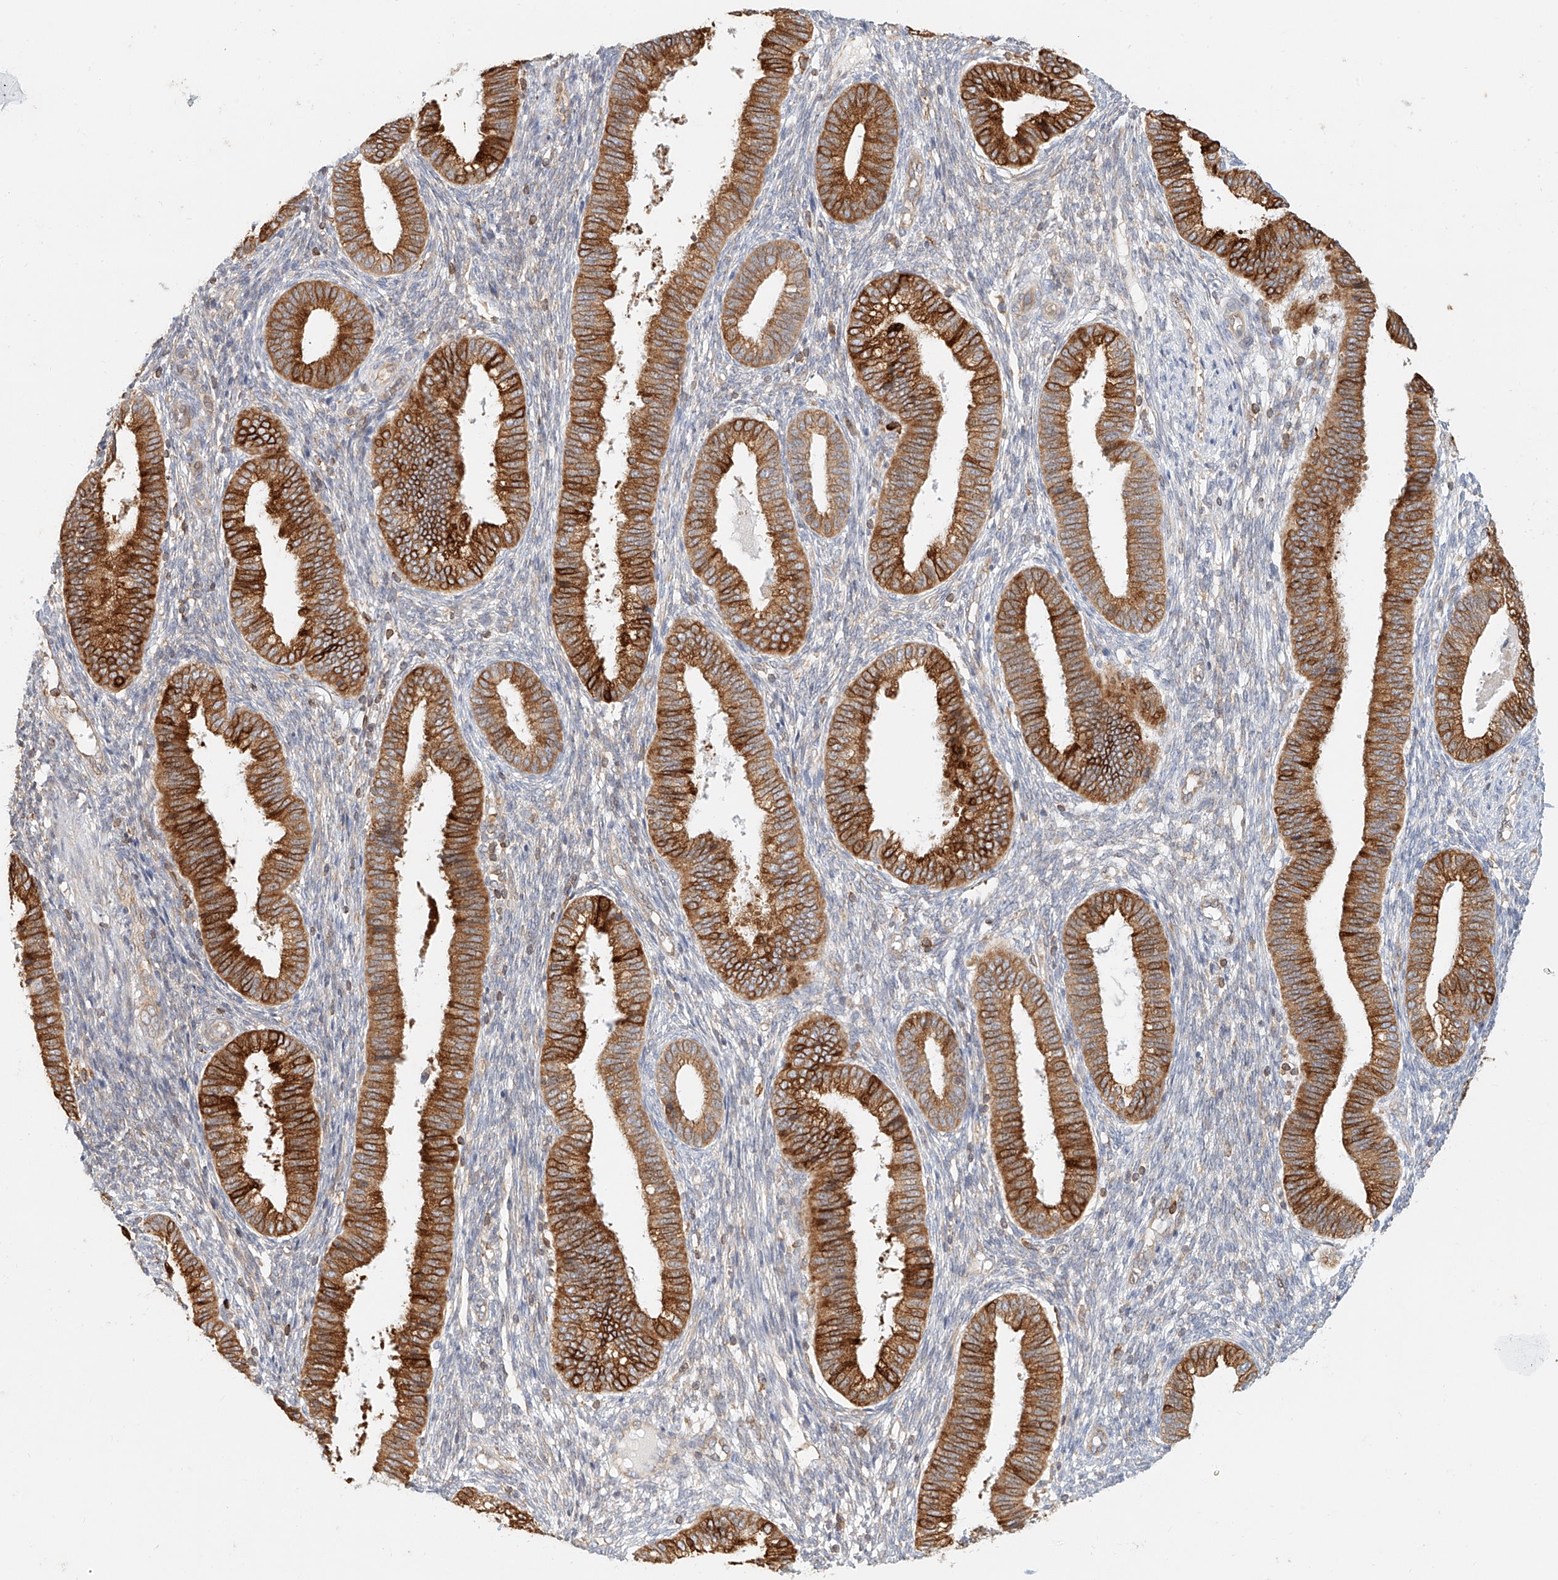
{"staining": {"intensity": "moderate", "quantity": "<25%", "location": "cytoplasmic/membranous"}, "tissue": "endometrium", "cell_type": "Cells in endometrial stroma", "image_type": "normal", "snomed": [{"axis": "morphology", "description": "Normal tissue, NOS"}, {"axis": "topography", "description": "Endometrium"}], "caption": "An image of human endometrium stained for a protein reveals moderate cytoplasmic/membranous brown staining in cells in endometrial stroma. The protein is shown in brown color, while the nuclei are stained blue.", "gene": "DHRS7", "patient": {"sex": "female", "age": 39}}